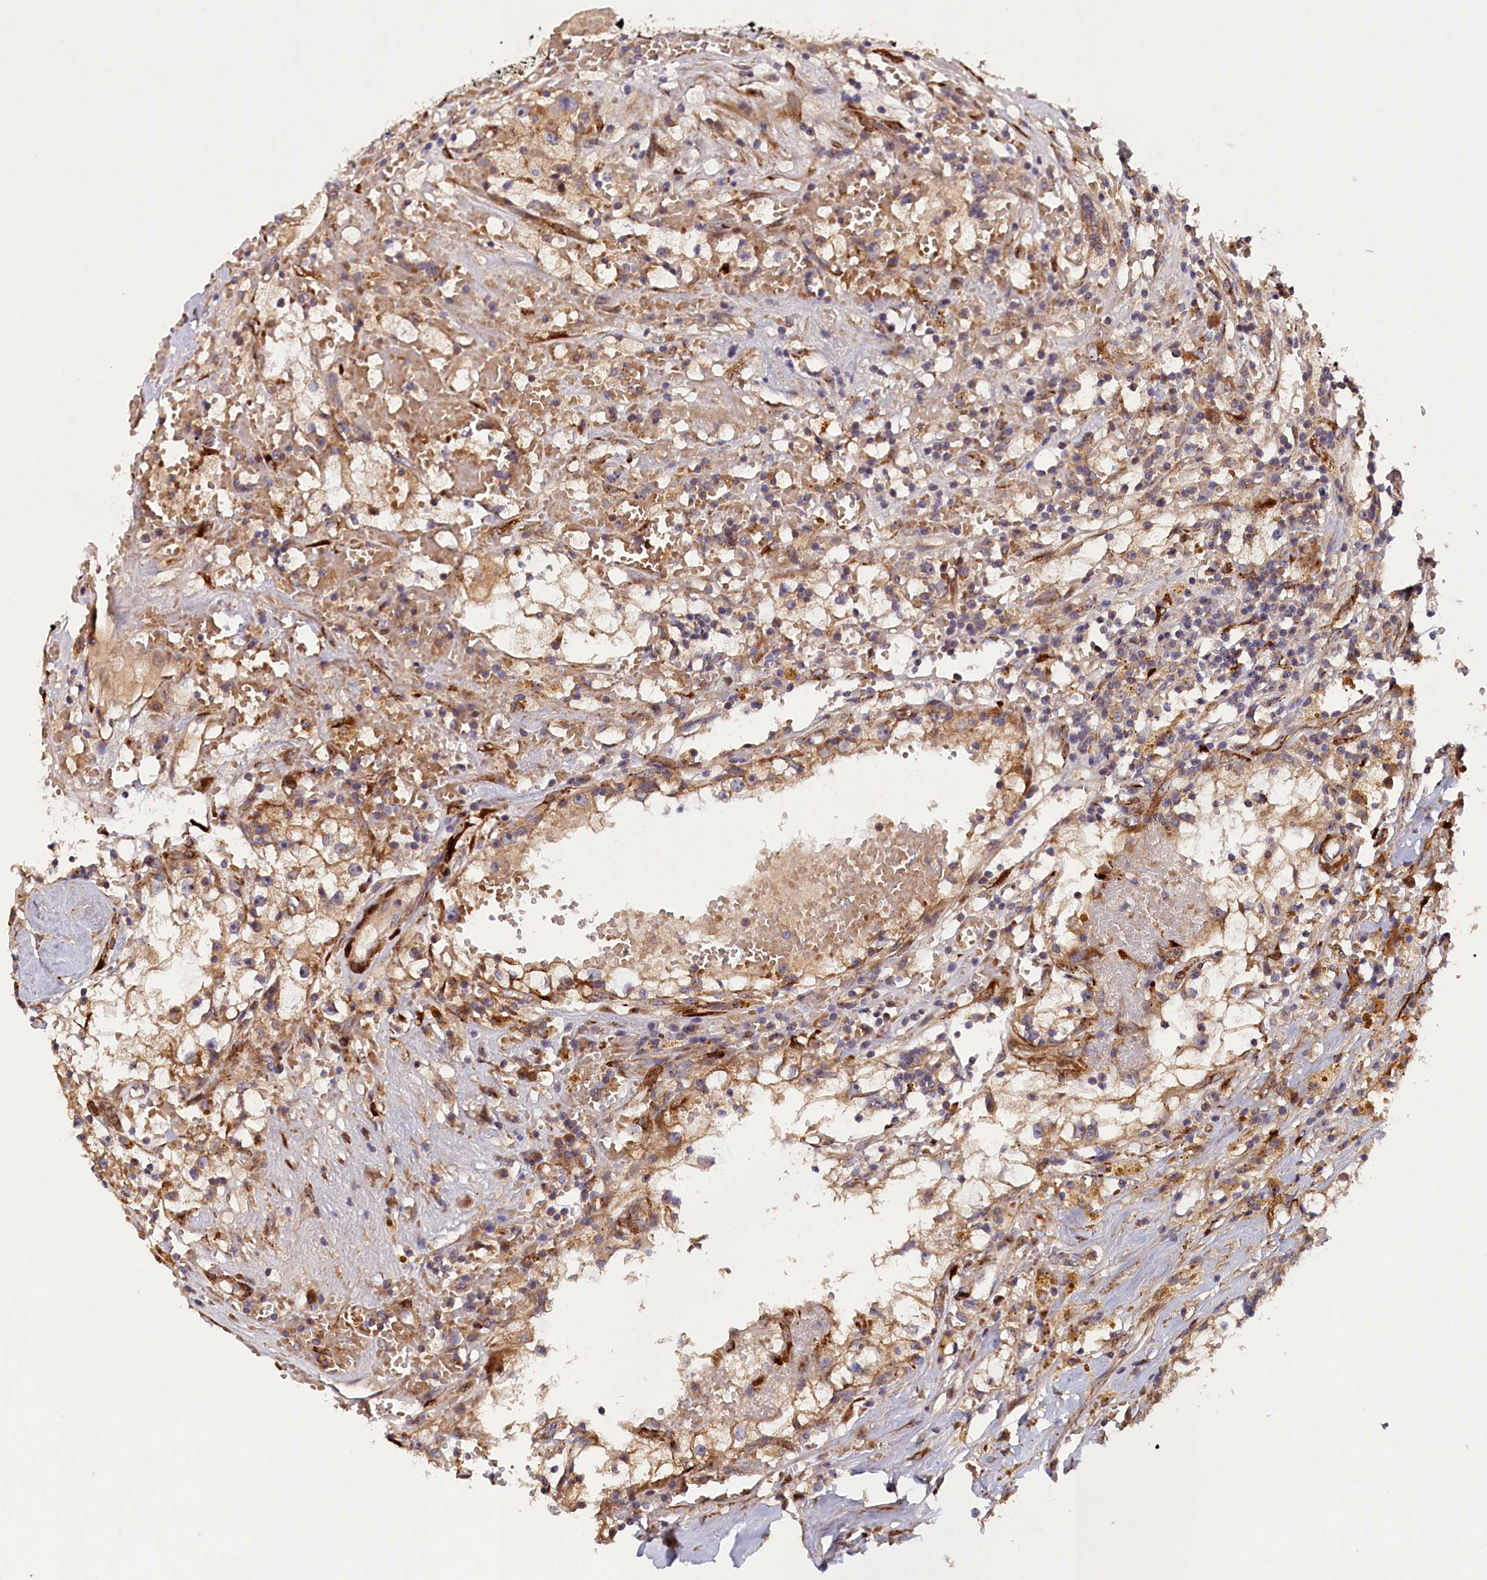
{"staining": {"intensity": "weak", "quantity": ">75%", "location": "cytoplasmic/membranous"}, "tissue": "renal cancer", "cell_type": "Tumor cells", "image_type": "cancer", "snomed": [{"axis": "morphology", "description": "Adenocarcinoma, NOS"}, {"axis": "topography", "description": "Kidney"}], "caption": "Adenocarcinoma (renal) tissue exhibits weak cytoplasmic/membranous staining in approximately >75% of tumor cells, visualized by immunohistochemistry.", "gene": "ARRDC4", "patient": {"sex": "male", "age": 56}}